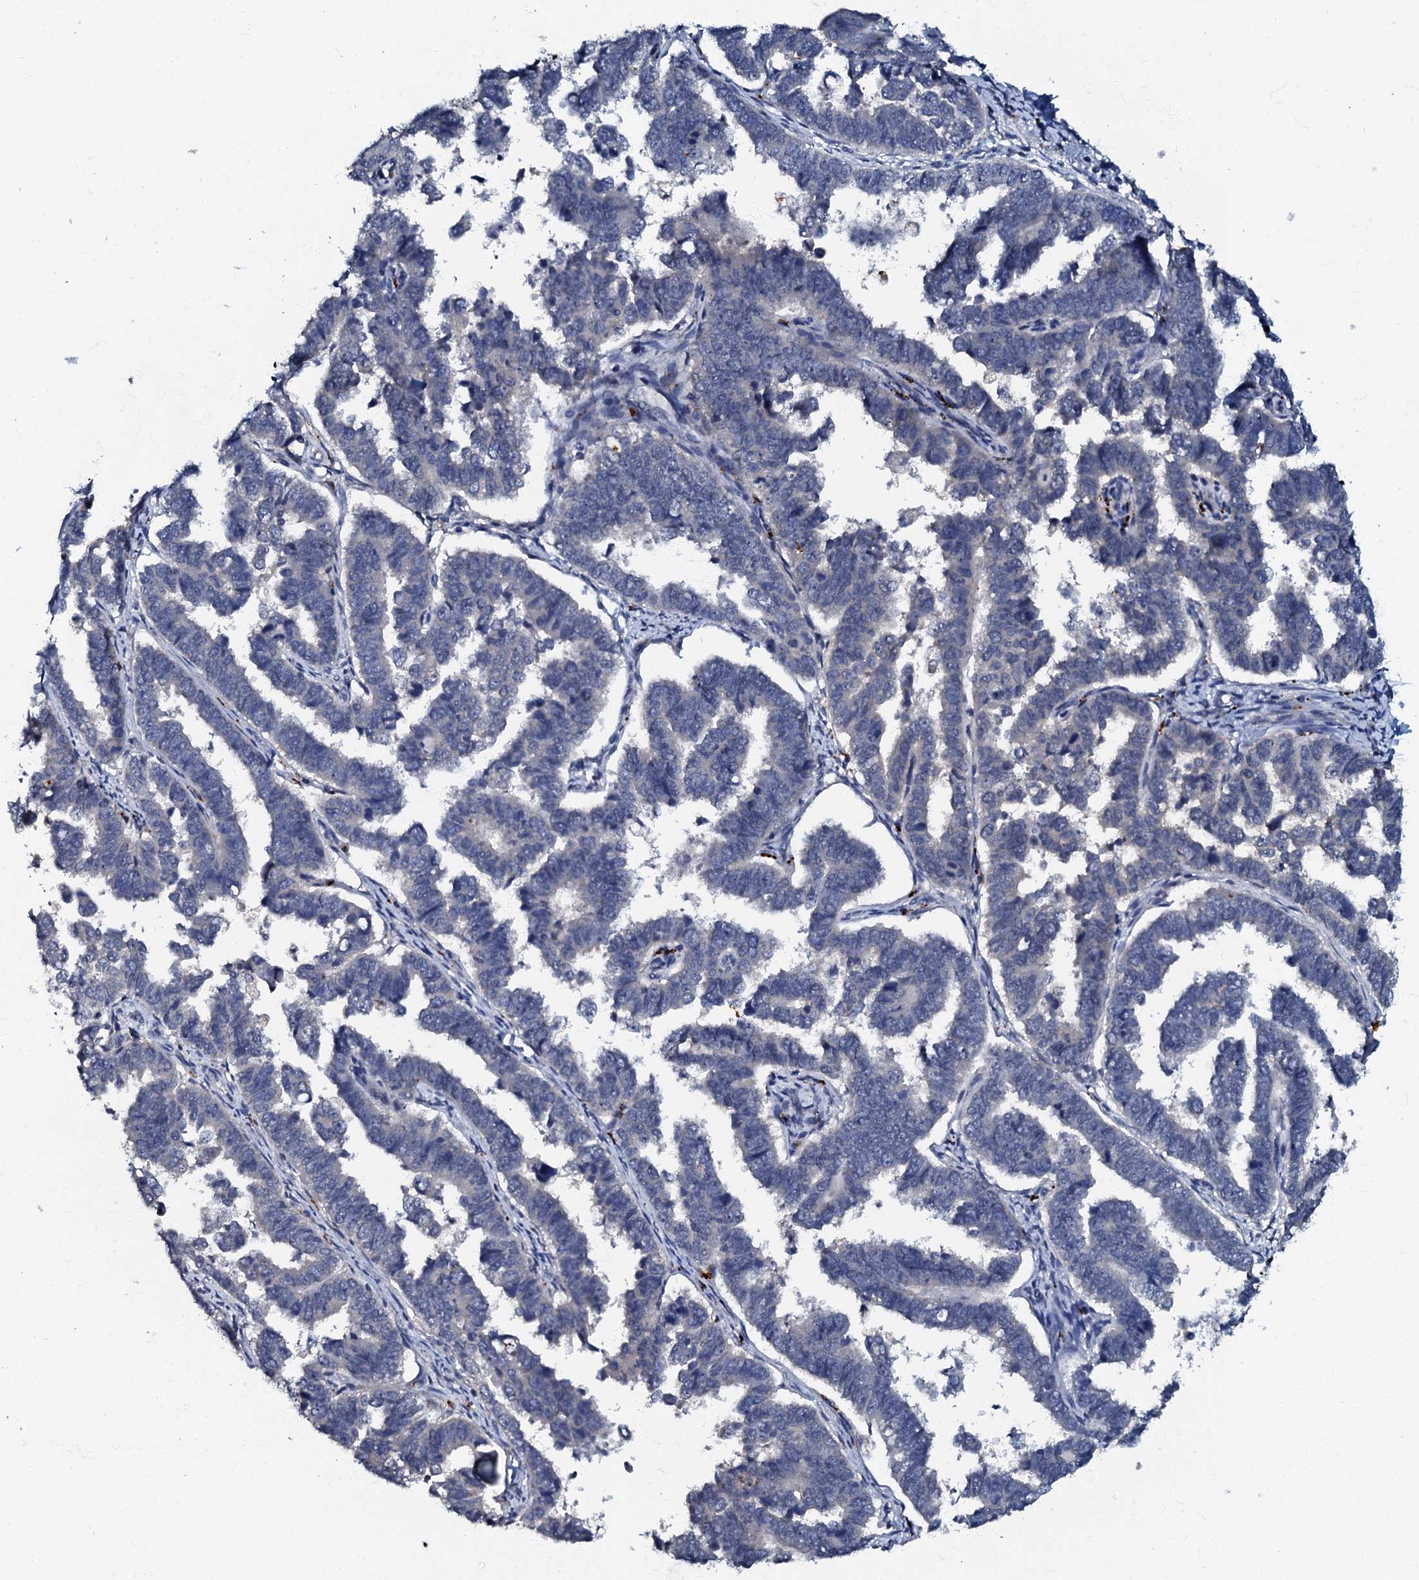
{"staining": {"intensity": "negative", "quantity": "none", "location": "none"}, "tissue": "endometrial cancer", "cell_type": "Tumor cells", "image_type": "cancer", "snomed": [{"axis": "morphology", "description": "Adenocarcinoma, NOS"}, {"axis": "topography", "description": "Endometrium"}], "caption": "DAB (3,3'-diaminobenzidine) immunohistochemical staining of endometrial adenocarcinoma displays no significant staining in tumor cells. (DAB immunohistochemistry visualized using brightfield microscopy, high magnification).", "gene": "OLAH", "patient": {"sex": "female", "age": 75}}